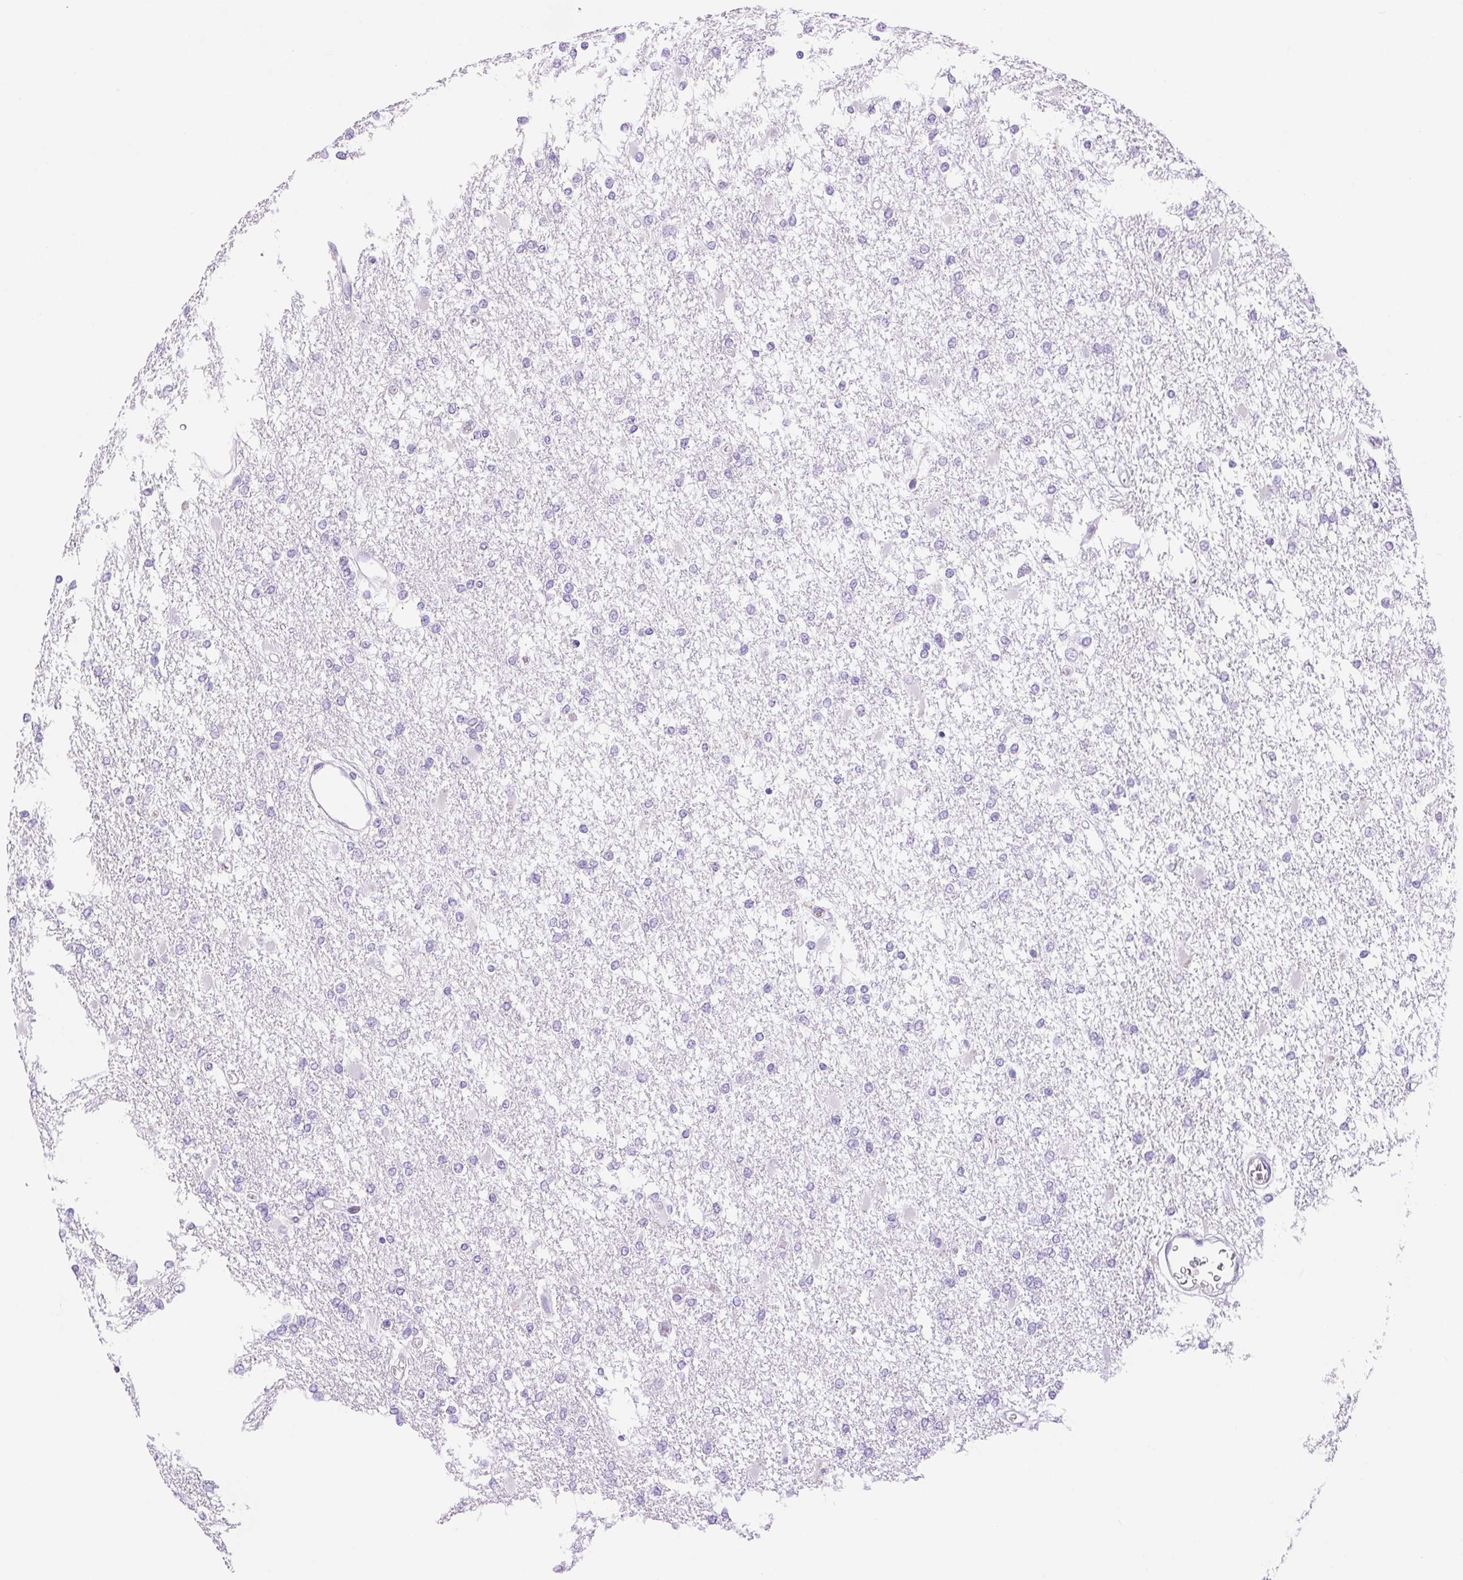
{"staining": {"intensity": "negative", "quantity": "none", "location": "none"}, "tissue": "glioma", "cell_type": "Tumor cells", "image_type": "cancer", "snomed": [{"axis": "morphology", "description": "Glioma, malignant, High grade"}, {"axis": "topography", "description": "Cerebral cortex"}], "caption": "Tumor cells show no significant positivity in malignant glioma (high-grade). Nuclei are stained in blue.", "gene": "SERPINB3", "patient": {"sex": "male", "age": 79}}